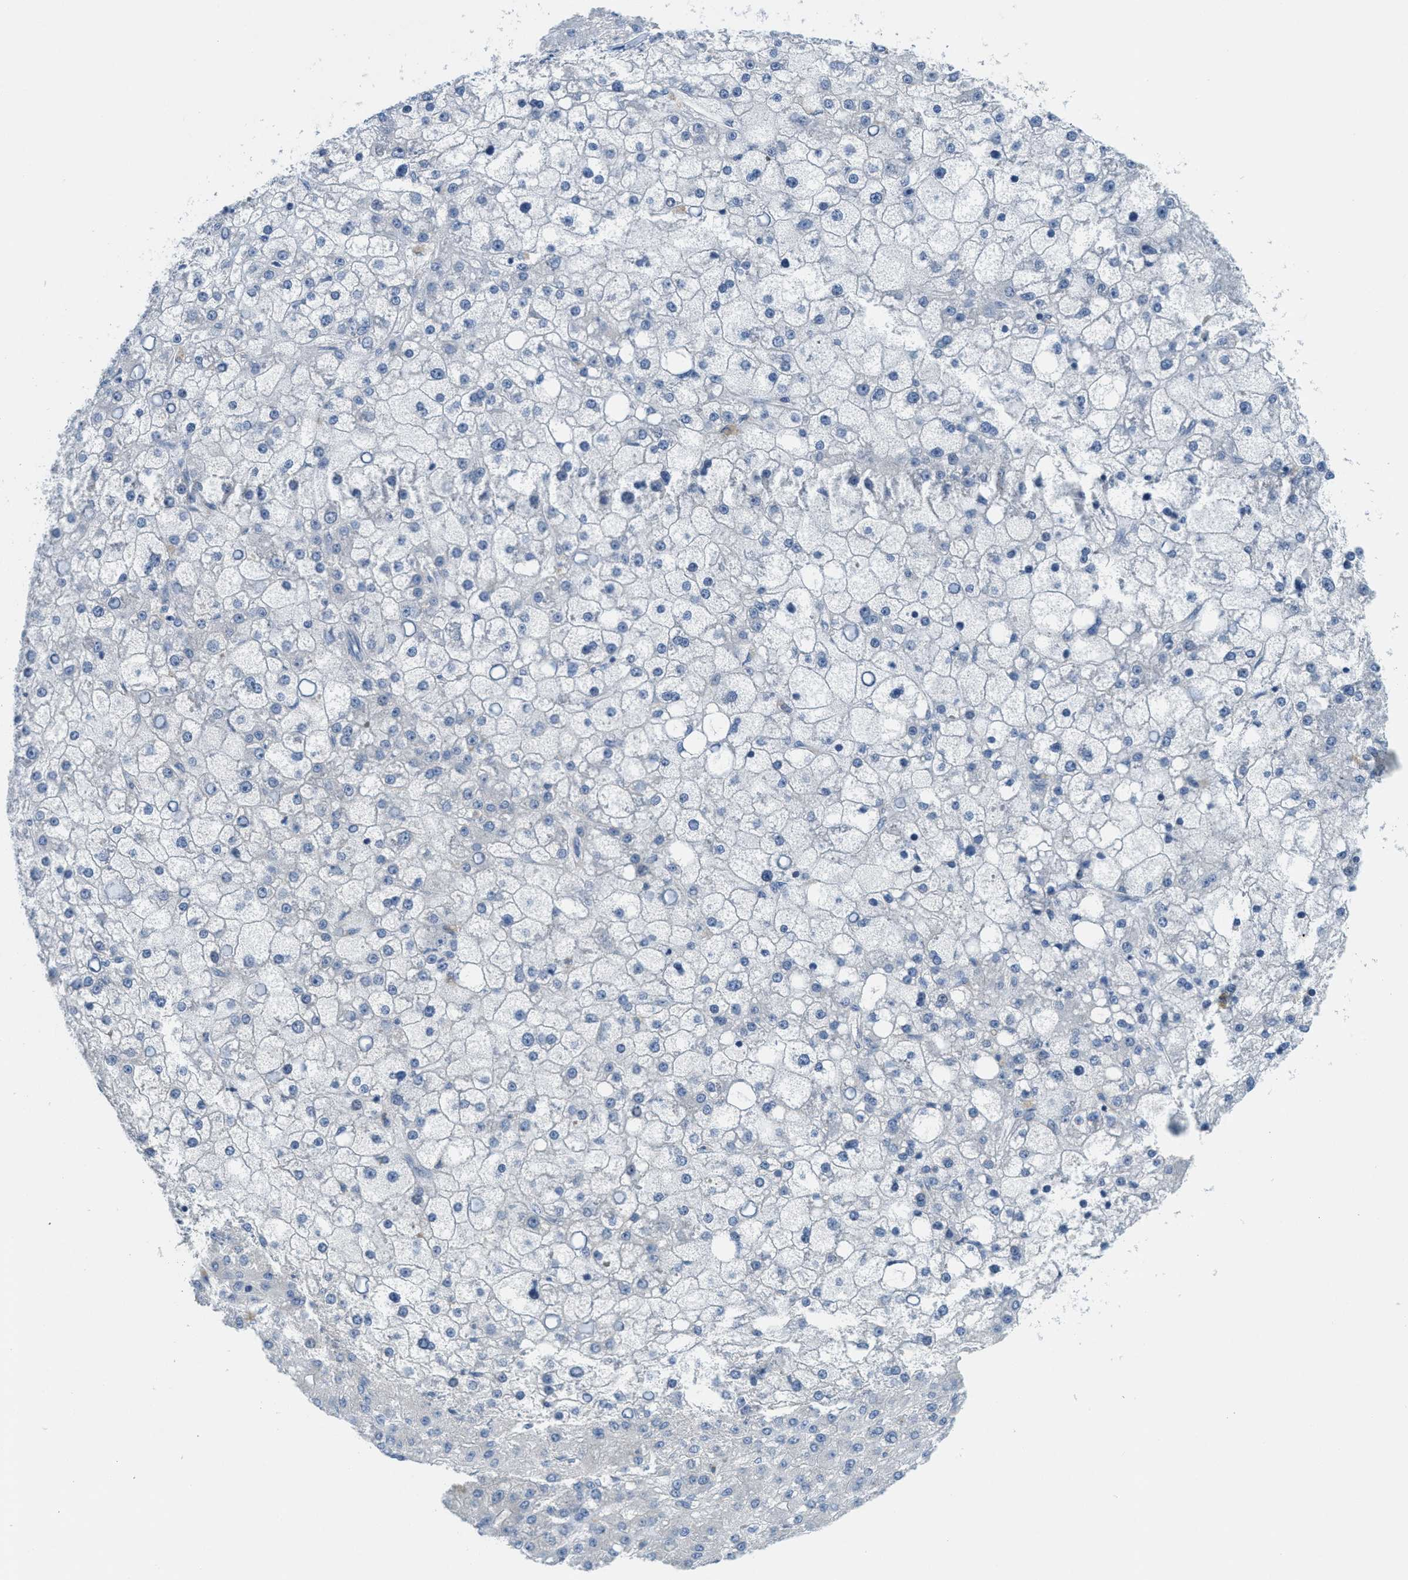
{"staining": {"intensity": "negative", "quantity": "none", "location": "none"}, "tissue": "liver cancer", "cell_type": "Tumor cells", "image_type": "cancer", "snomed": [{"axis": "morphology", "description": "Carcinoma, Hepatocellular, NOS"}, {"axis": "topography", "description": "Liver"}], "caption": "Immunohistochemical staining of human liver cancer (hepatocellular carcinoma) exhibits no significant staining in tumor cells.", "gene": "ZFYVE9", "patient": {"sex": "male", "age": 67}}